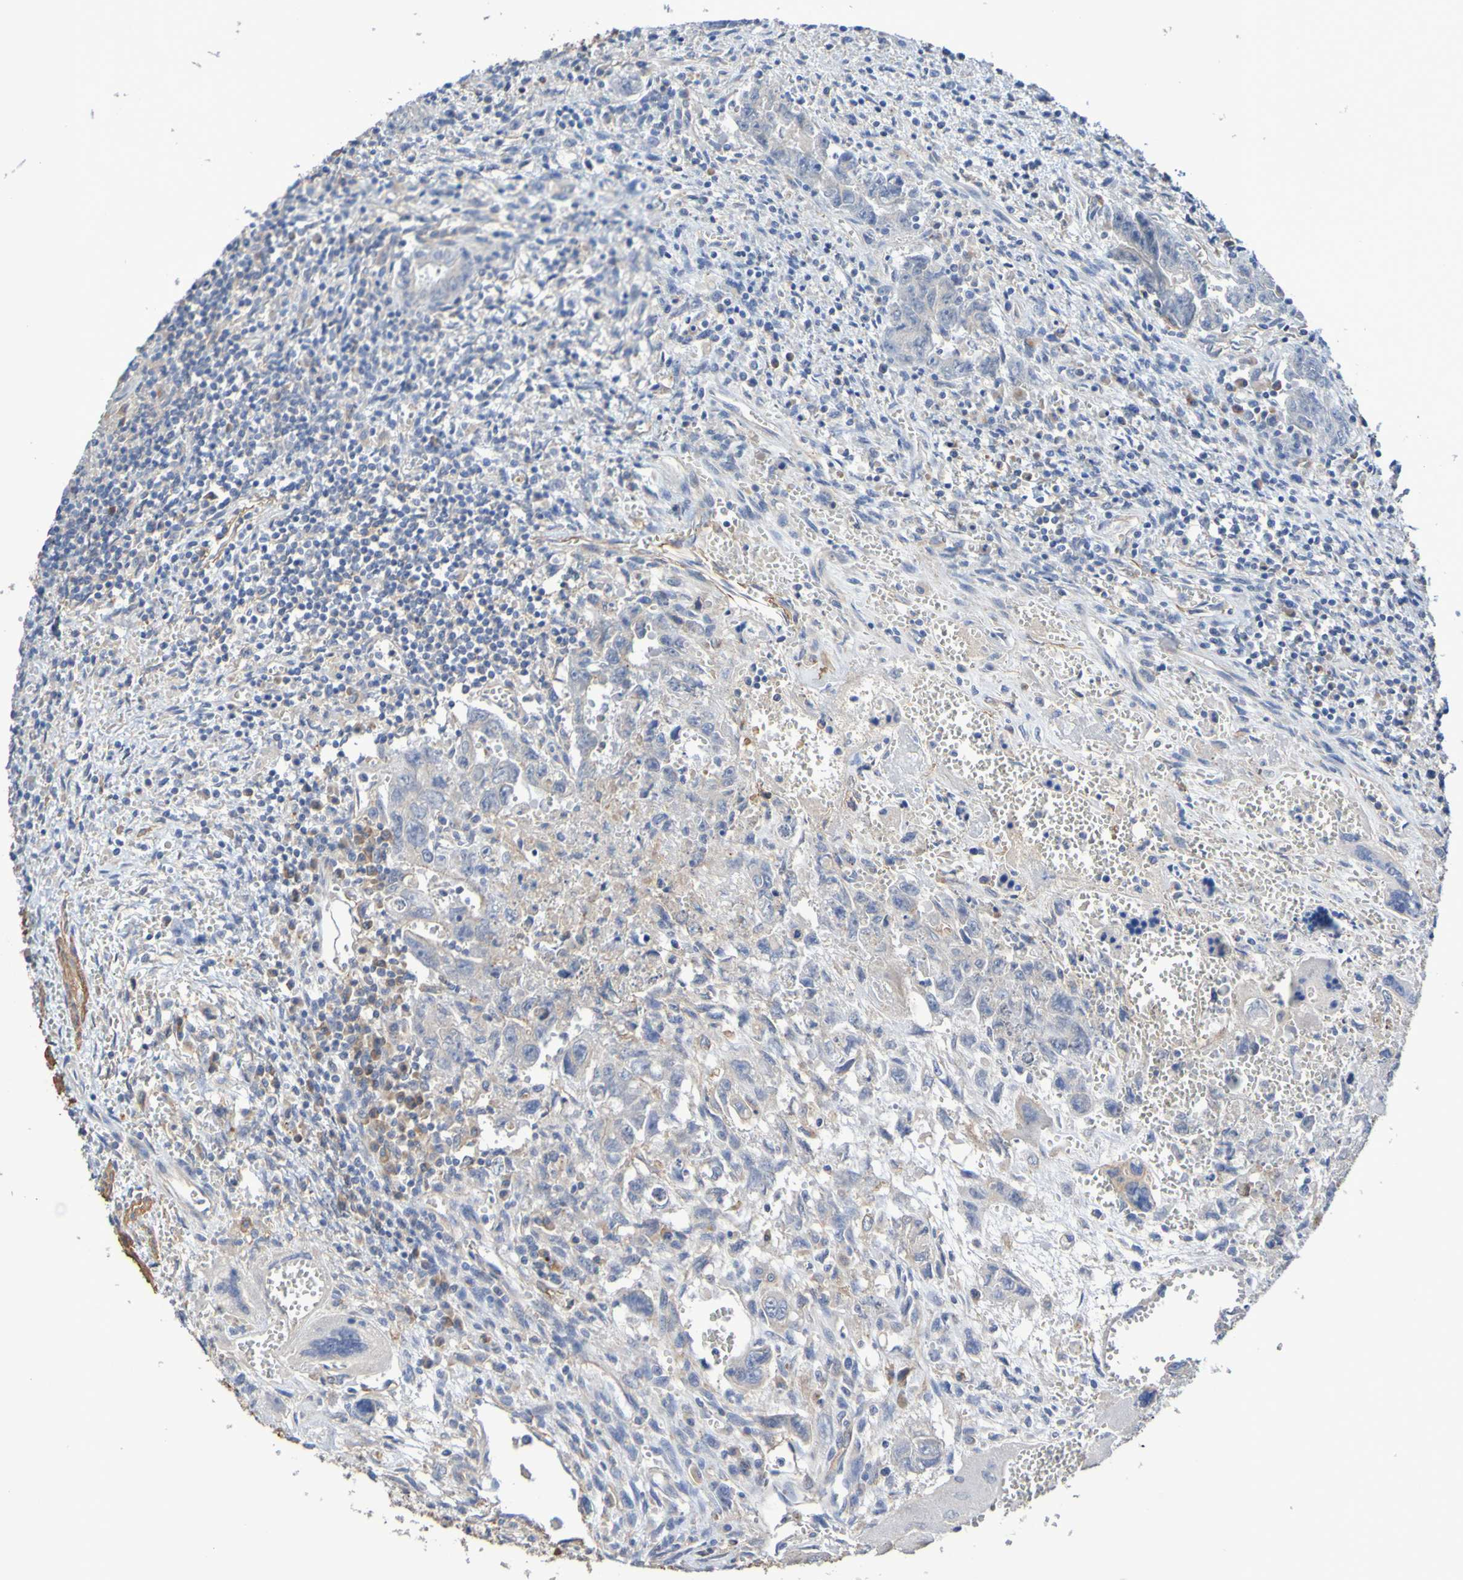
{"staining": {"intensity": "weak", "quantity": "25%-75%", "location": "cytoplasmic/membranous"}, "tissue": "testis cancer", "cell_type": "Tumor cells", "image_type": "cancer", "snomed": [{"axis": "morphology", "description": "Carcinoma, Embryonal, NOS"}, {"axis": "topography", "description": "Testis"}], "caption": "Immunohistochemical staining of testis cancer shows low levels of weak cytoplasmic/membranous positivity in about 25%-75% of tumor cells.", "gene": "SRPRB", "patient": {"sex": "male", "age": 28}}